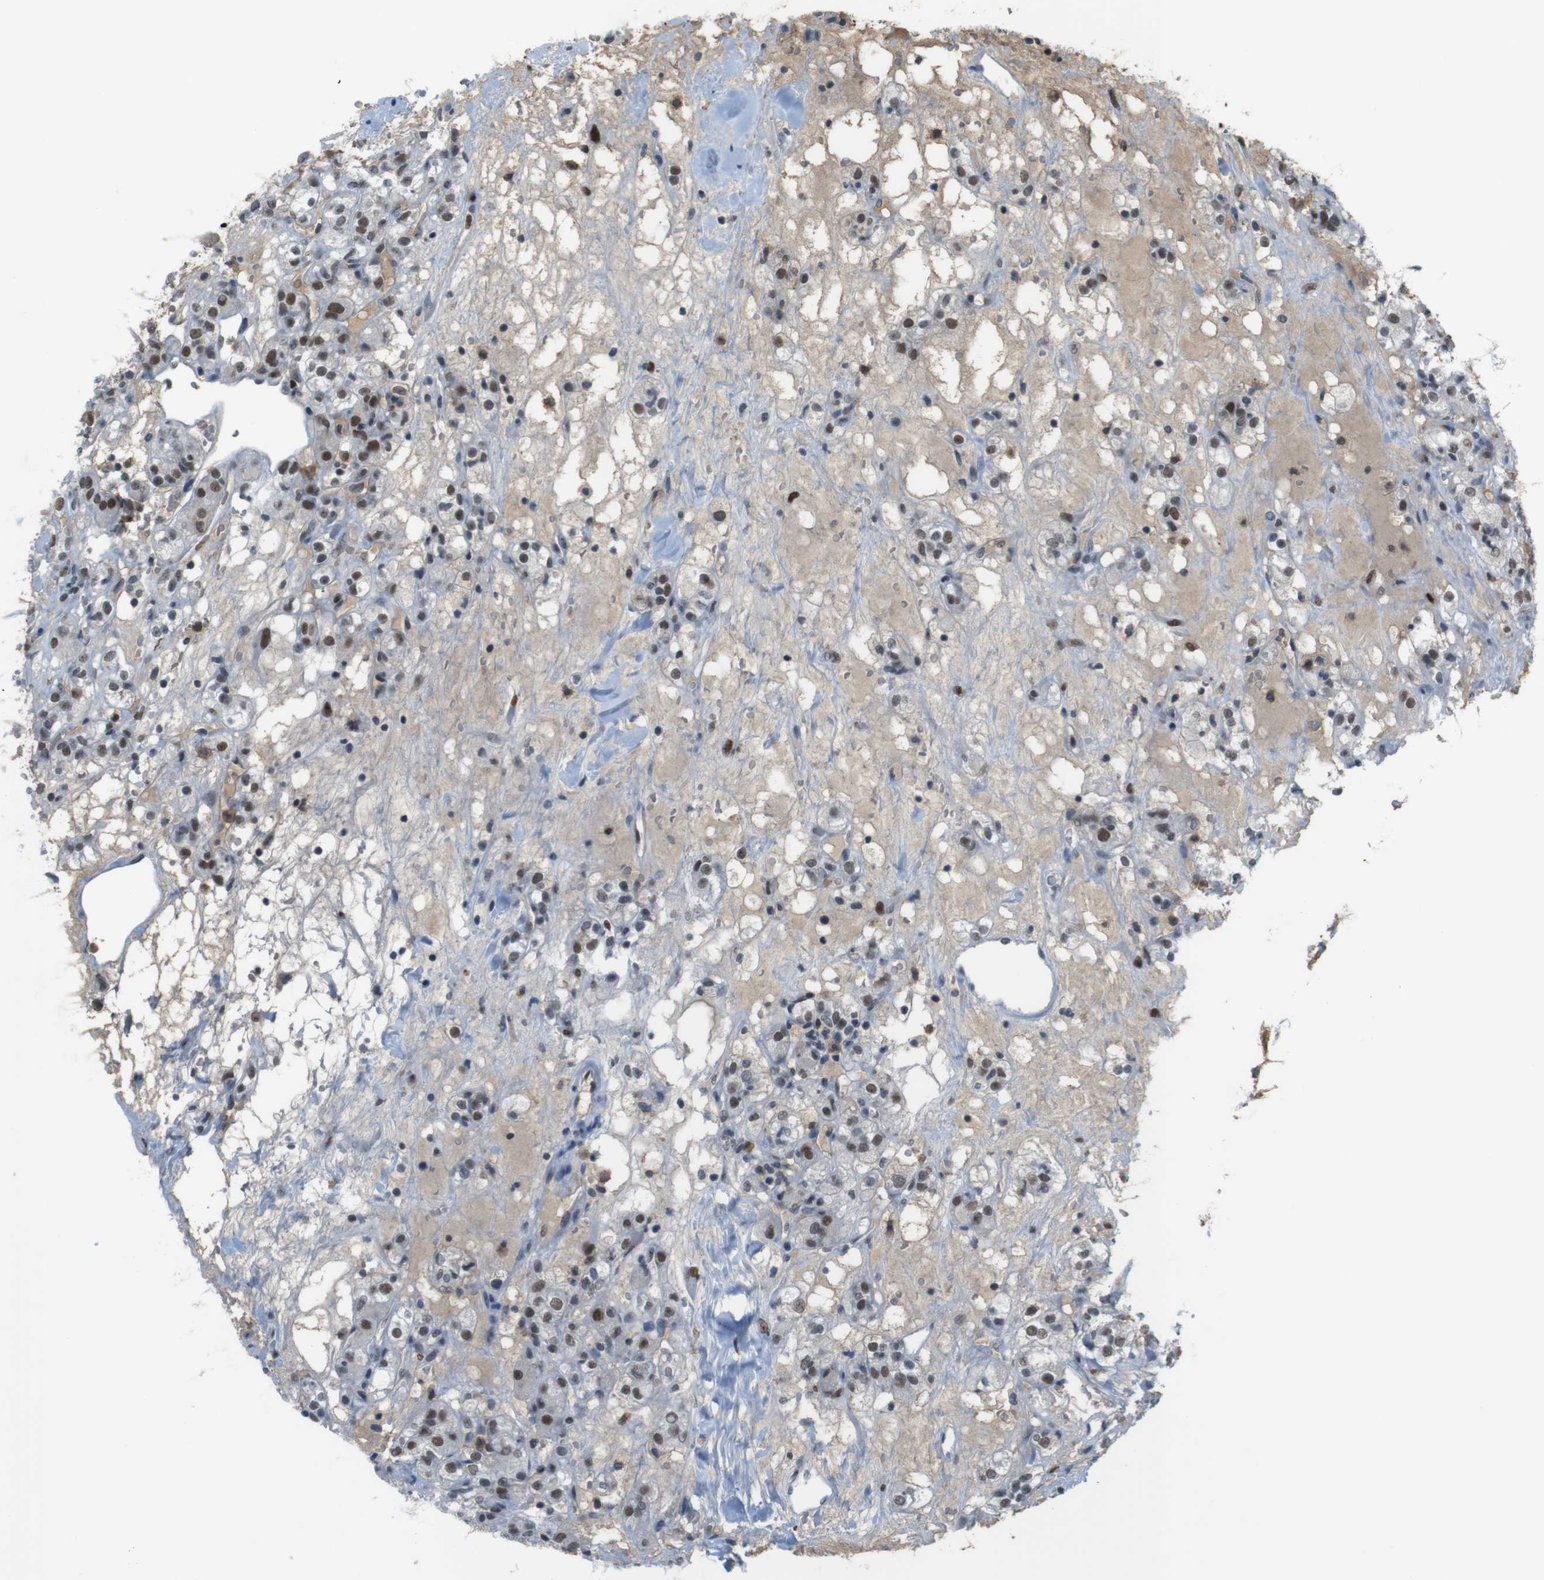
{"staining": {"intensity": "strong", "quantity": ">75%", "location": "nuclear"}, "tissue": "renal cancer", "cell_type": "Tumor cells", "image_type": "cancer", "snomed": [{"axis": "morphology", "description": "Normal tissue, NOS"}, {"axis": "morphology", "description": "Adenocarcinoma, NOS"}, {"axis": "topography", "description": "Kidney"}], "caption": "Strong nuclear protein positivity is identified in approximately >75% of tumor cells in renal adenocarcinoma. Immunohistochemistry stains the protein in brown and the nuclei are stained blue.", "gene": "SUB1", "patient": {"sex": "male", "age": 61}}